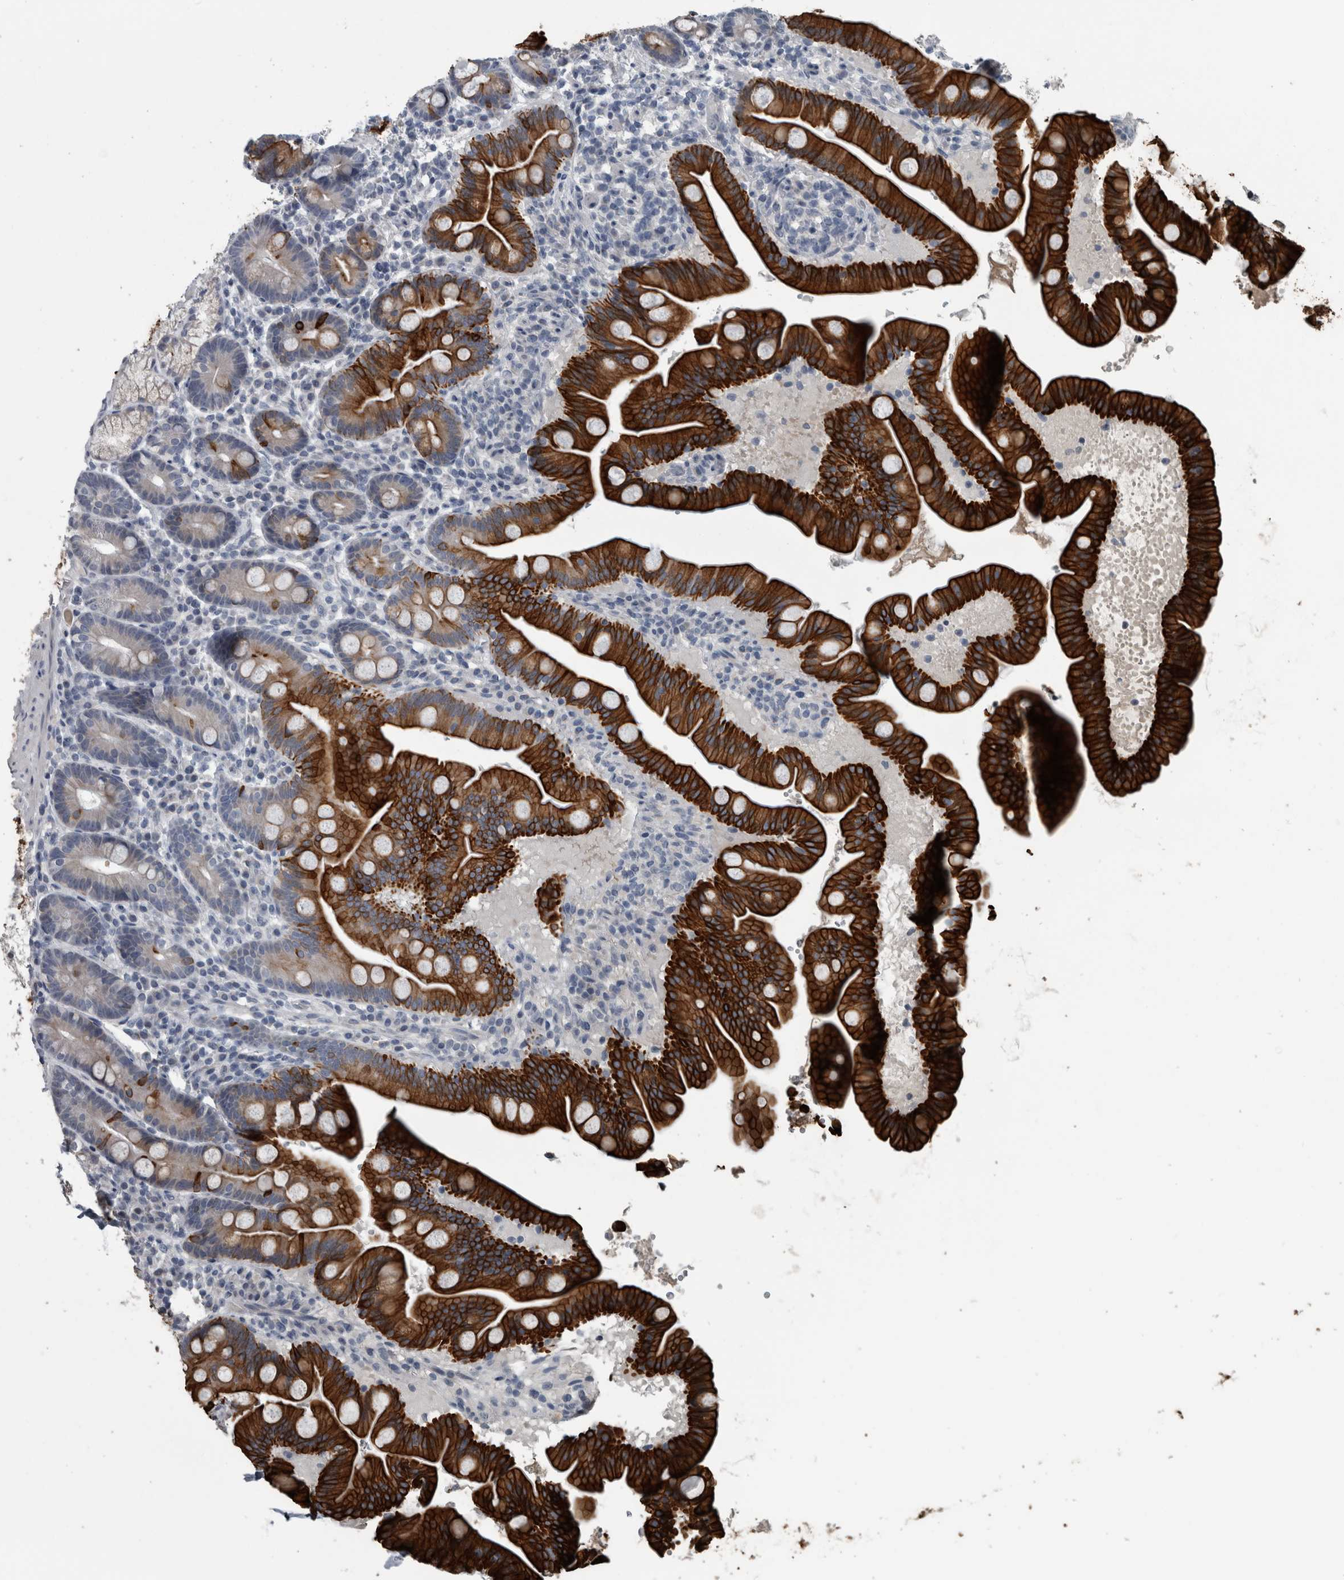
{"staining": {"intensity": "strong", "quantity": "25%-75%", "location": "cytoplasmic/membranous"}, "tissue": "duodenum", "cell_type": "Glandular cells", "image_type": "normal", "snomed": [{"axis": "morphology", "description": "Normal tissue, NOS"}, {"axis": "topography", "description": "Duodenum"}], "caption": "Immunohistochemistry (DAB) staining of unremarkable human duodenum shows strong cytoplasmic/membranous protein expression in approximately 25%-75% of glandular cells.", "gene": "KRT20", "patient": {"sex": "male", "age": 54}}